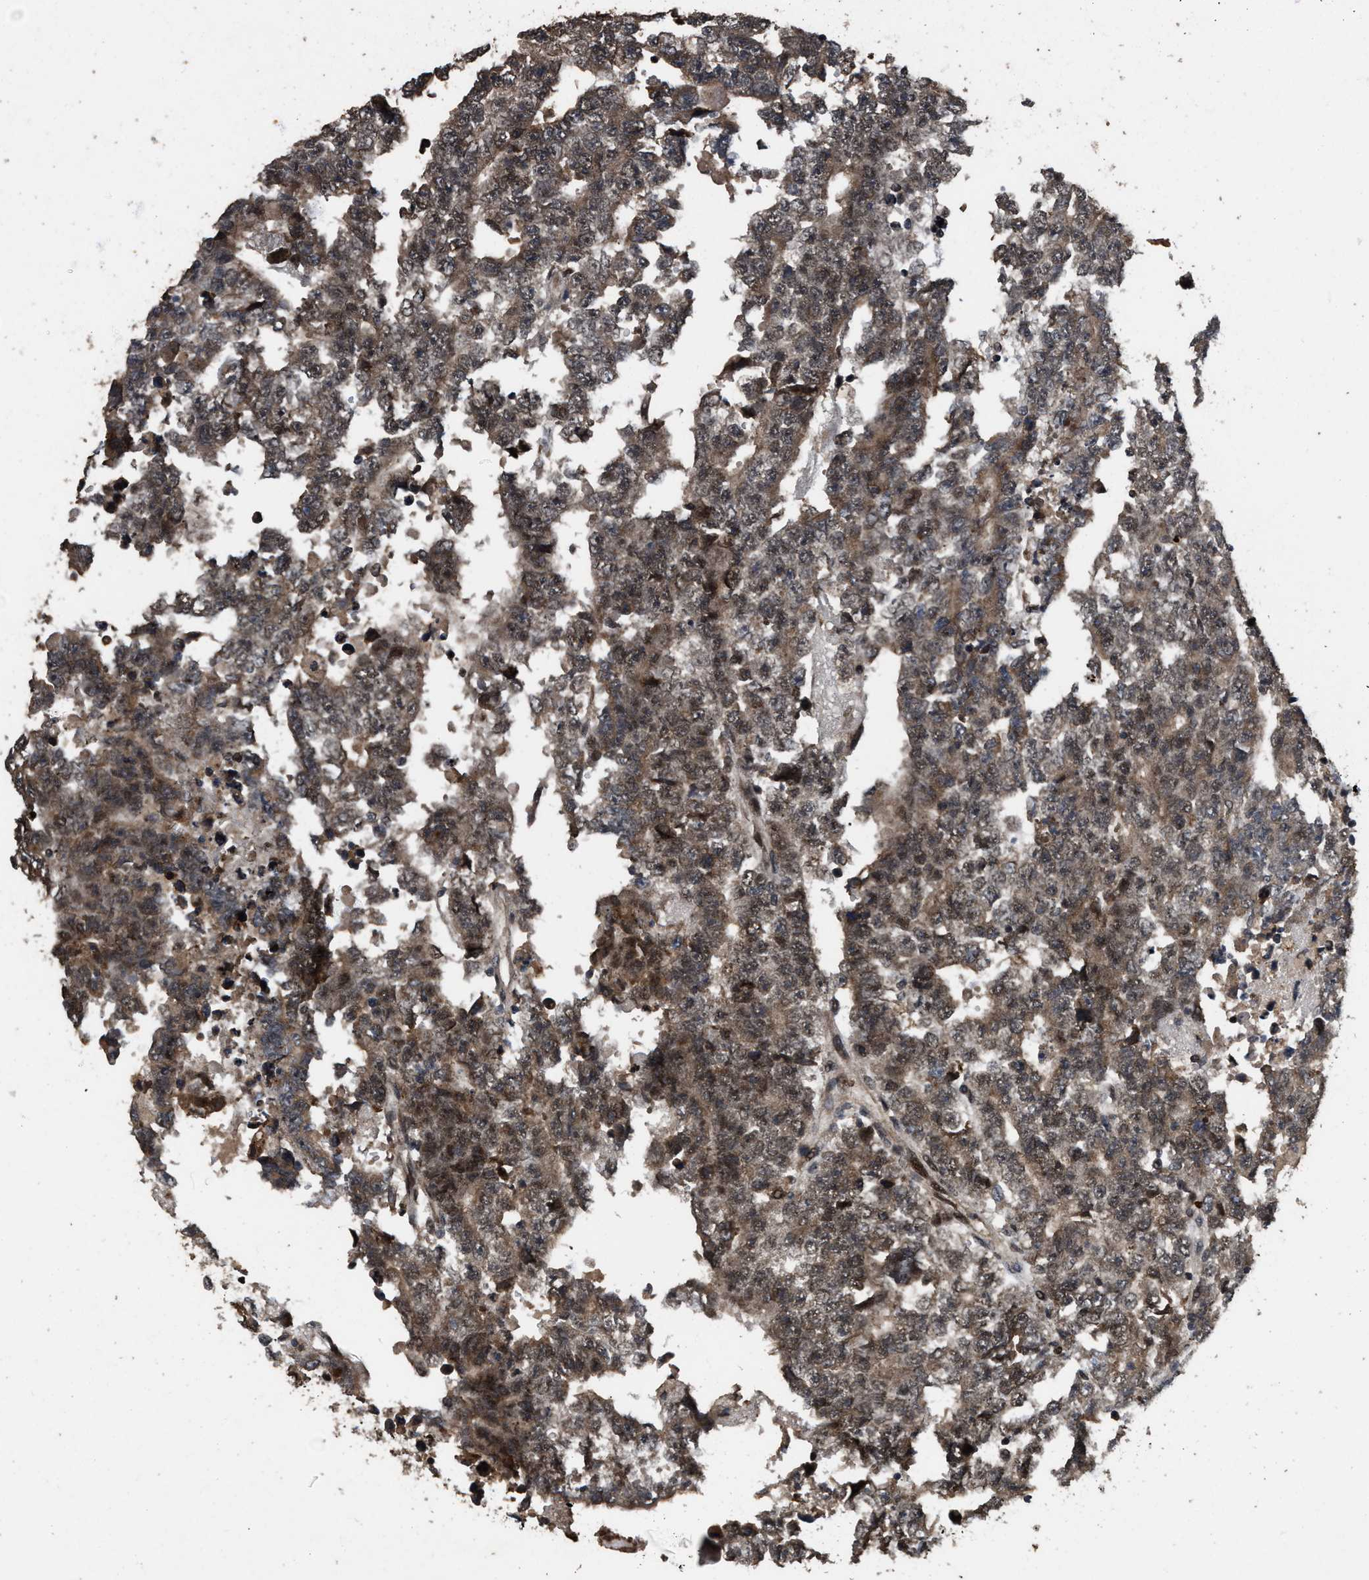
{"staining": {"intensity": "moderate", "quantity": ">75%", "location": "cytoplasmic/membranous,nuclear"}, "tissue": "testis cancer", "cell_type": "Tumor cells", "image_type": "cancer", "snomed": [{"axis": "morphology", "description": "Carcinoma, Embryonal, NOS"}, {"axis": "topography", "description": "Testis"}], "caption": "Immunohistochemistry (IHC) (DAB (3,3'-diaminobenzidine)) staining of human embryonal carcinoma (testis) reveals moderate cytoplasmic/membranous and nuclear protein positivity in approximately >75% of tumor cells. Using DAB (brown) and hematoxylin (blue) stains, captured at high magnification using brightfield microscopy.", "gene": "HAUS6", "patient": {"sex": "male", "age": 25}}